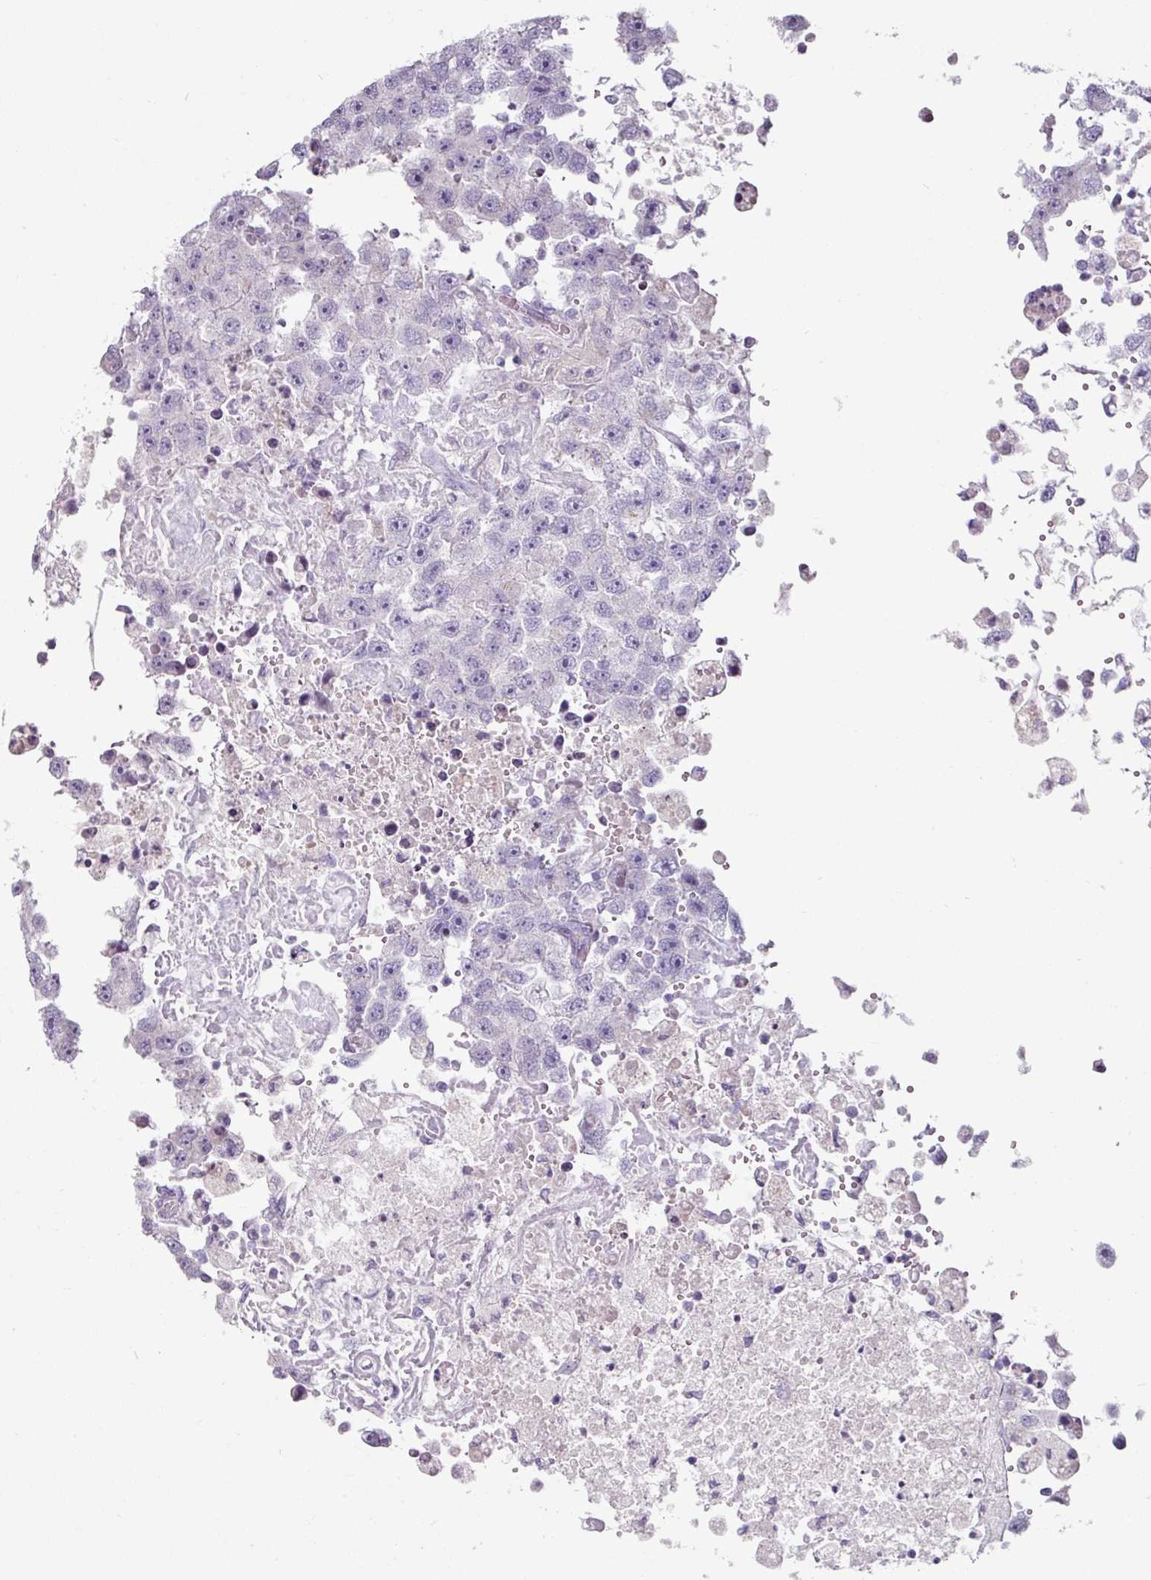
{"staining": {"intensity": "negative", "quantity": "none", "location": "none"}, "tissue": "testis cancer", "cell_type": "Tumor cells", "image_type": "cancer", "snomed": [{"axis": "morphology", "description": "Carcinoma, Embryonal, NOS"}, {"axis": "topography", "description": "Testis"}], "caption": "Immunohistochemistry (IHC) of human testis embryonal carcinoma shows no positivity in tumor cells.", "gene": "MTMR14", "patient": {"sex": "male", "age": 83}}